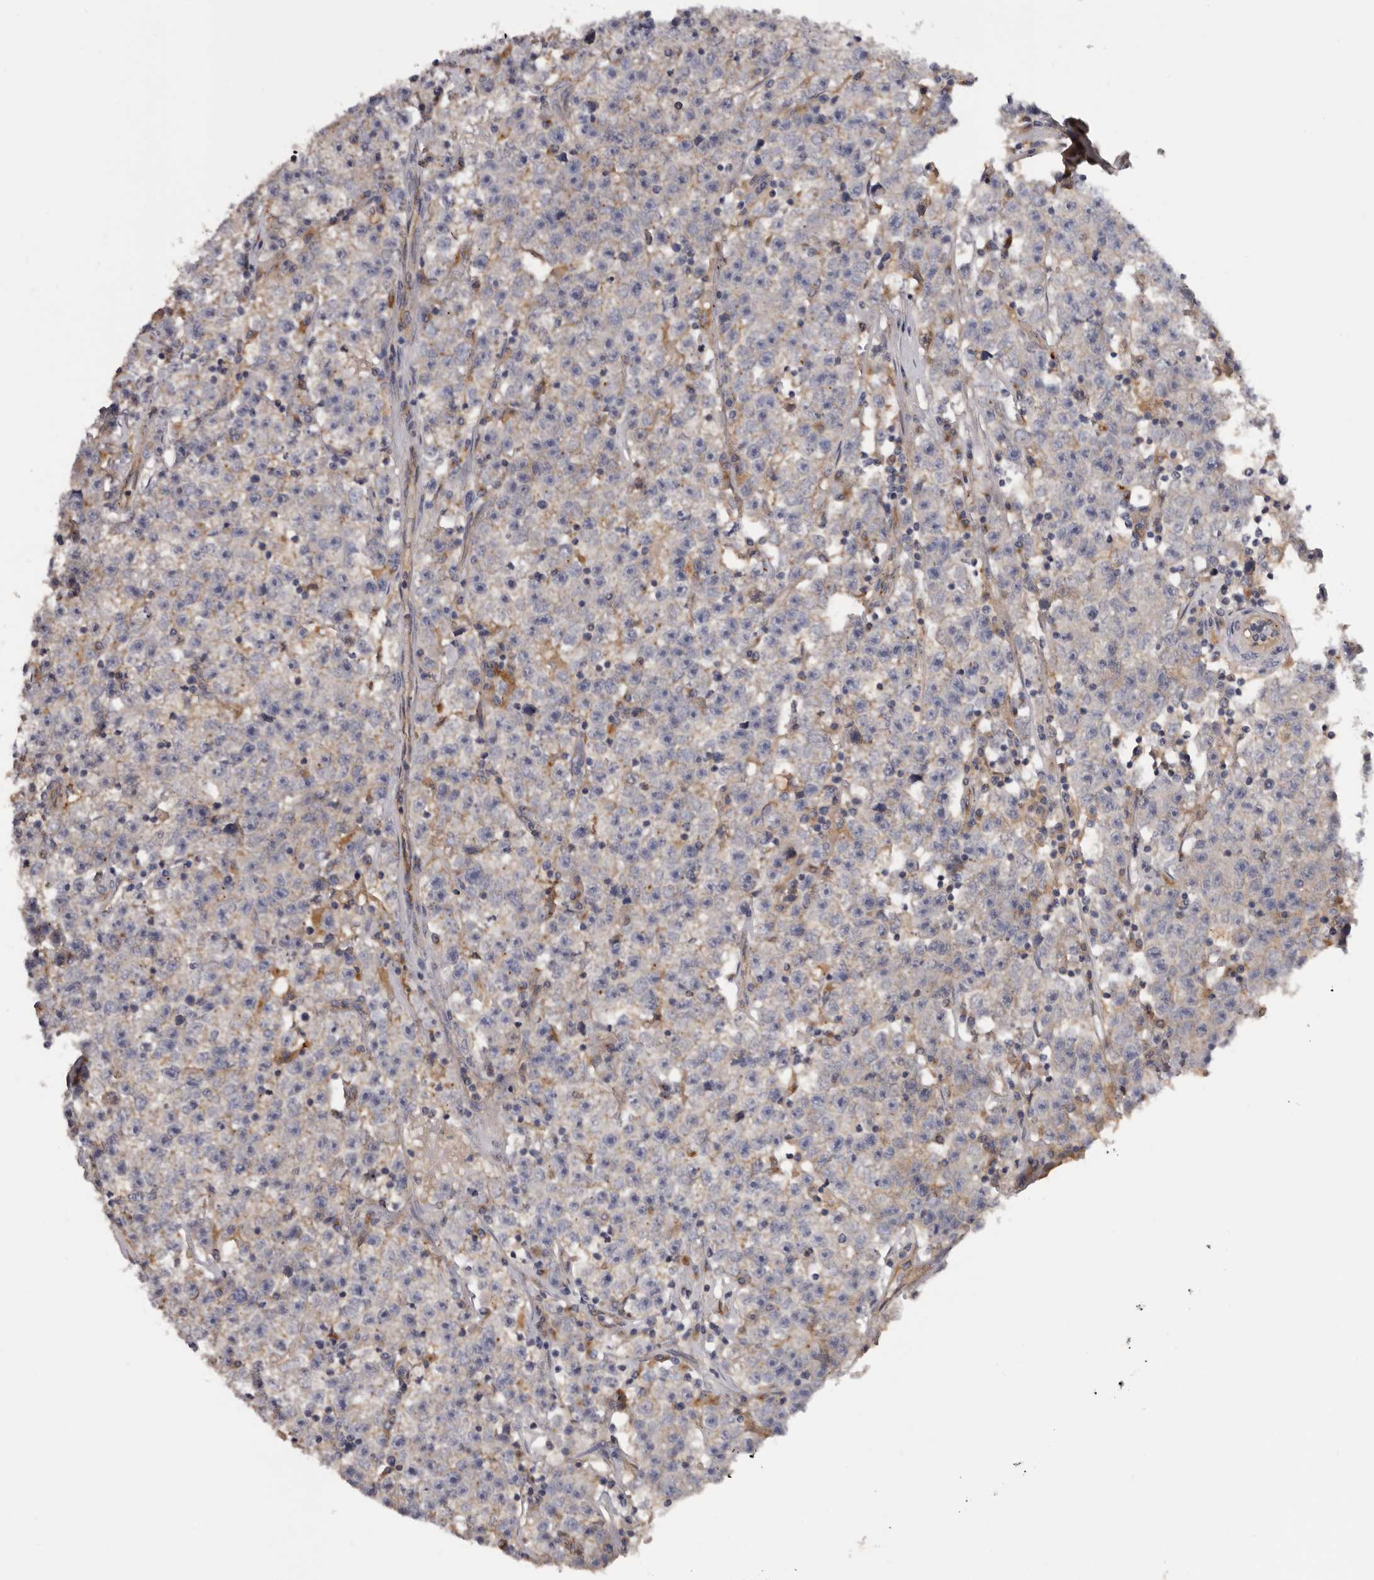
{"staining": {"intensity": "negative", "quantity": "none", "location": "none"}, "tissue": "testis cancer", "cell_type": "Tumor cells", "image_type": "cancer", "snomed": [{"axis": "morphology", "description": "Seminoma, NOS"}, {"axis": "topography", "description": "Testis"}], "caption": "Seminoma (testis) stained for a protein using immunohistochemistry (IHC) reveals no expression tumor cells.", "gene": "INKA2", "patient": {"sex": "male", "age": 22}}